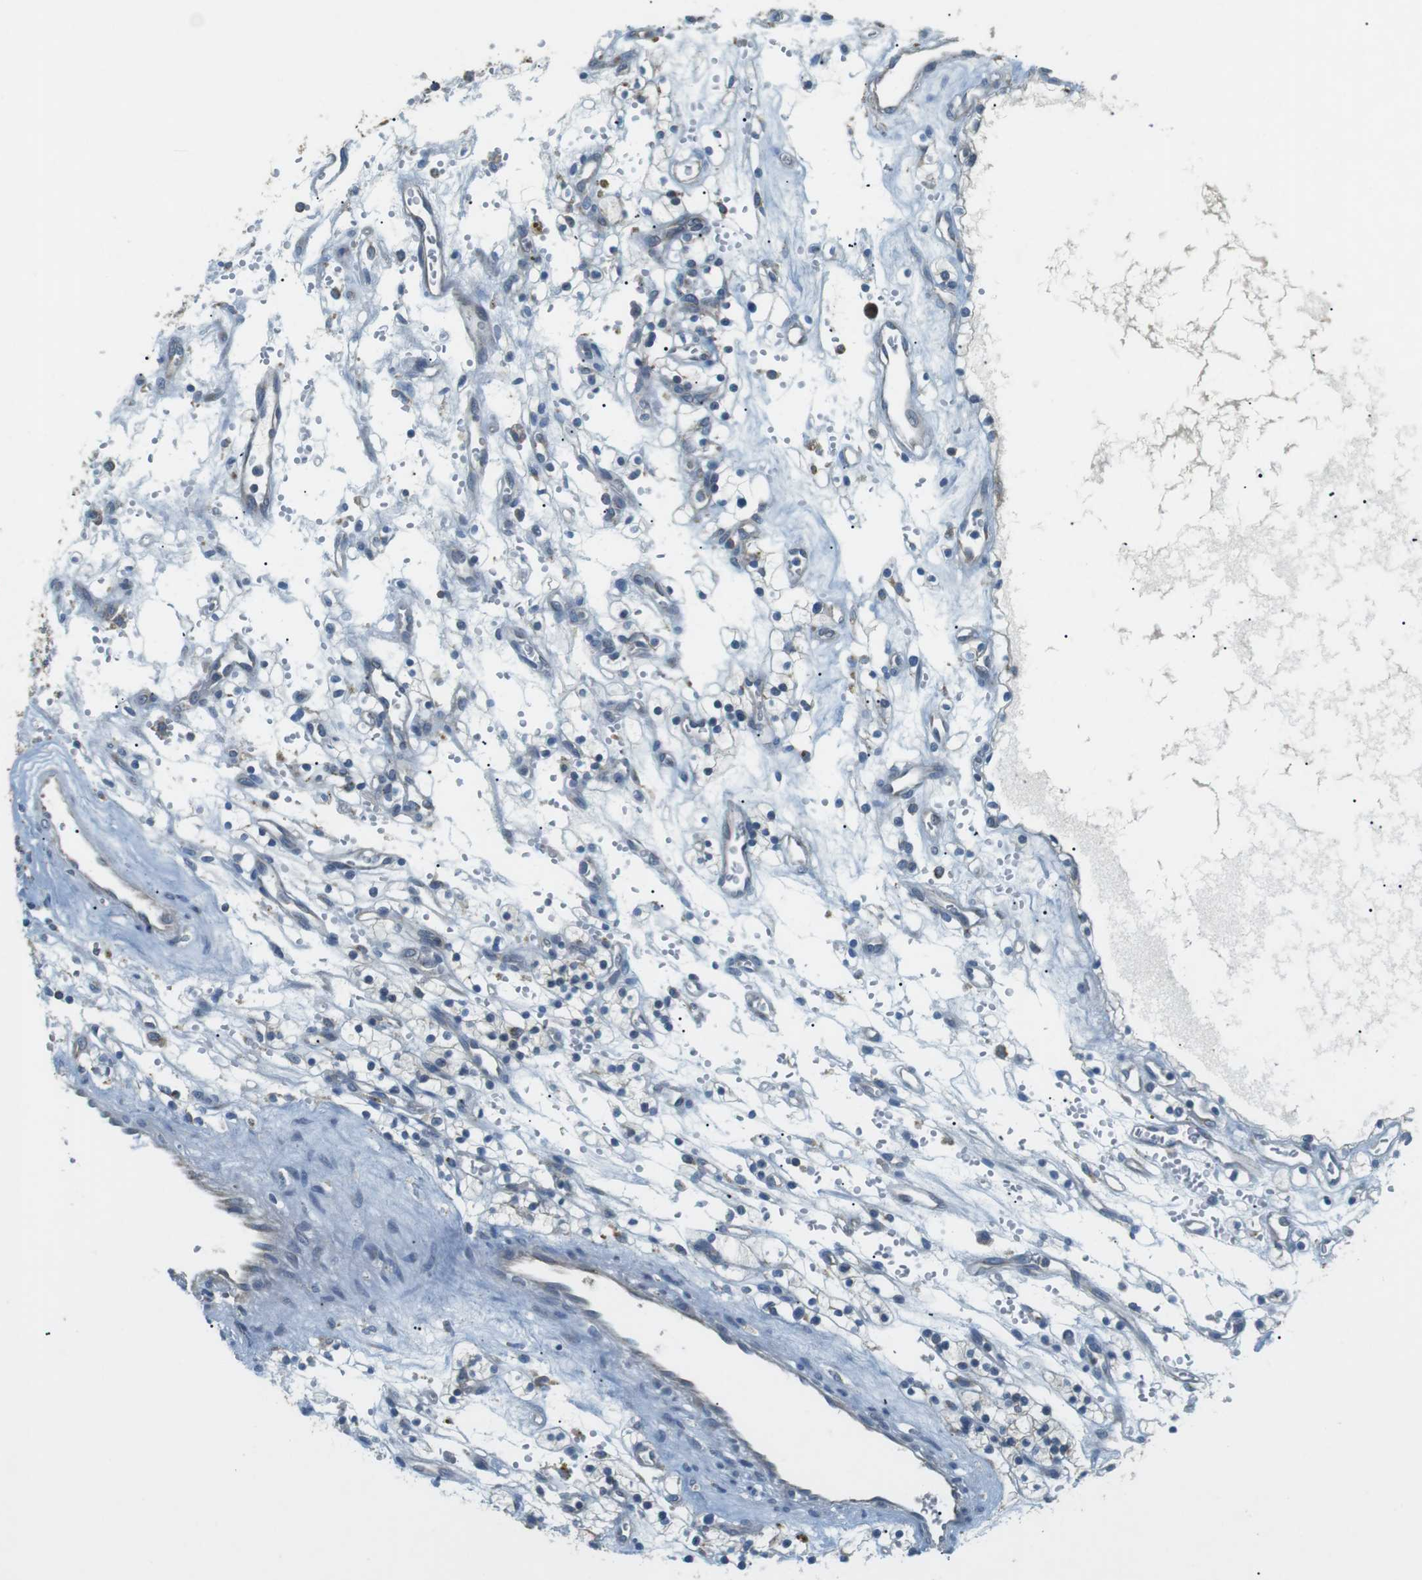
{"staining": {"intensity": "moderate", "quantity": "25%-75%", "location": "cytoplasmic/membranous"}, "tissue": "renal cancer", "cell_type": "Tumor cells", "image_type": "cancer", "snomed": [{"axis": "morphology", "description": "Adenocarcinoma, NOS"}, {"axis": "topography", "description": "Kidney"}], "caption": "Immunohistochemistry (IHC) (DAB (3,3'-diaminobenzidine)) staining of human adenocarcinoma (renal) demonstrates moderate cytoplasmic/membranous protein expression in about 25%-75% of tumor cells. (DAB (3,3'-diaminobenzidine) = brown stain, brightfield microscopy at high magnification).", "gene": "BACE1", "patient": {"sex": "female", "age": 57}}